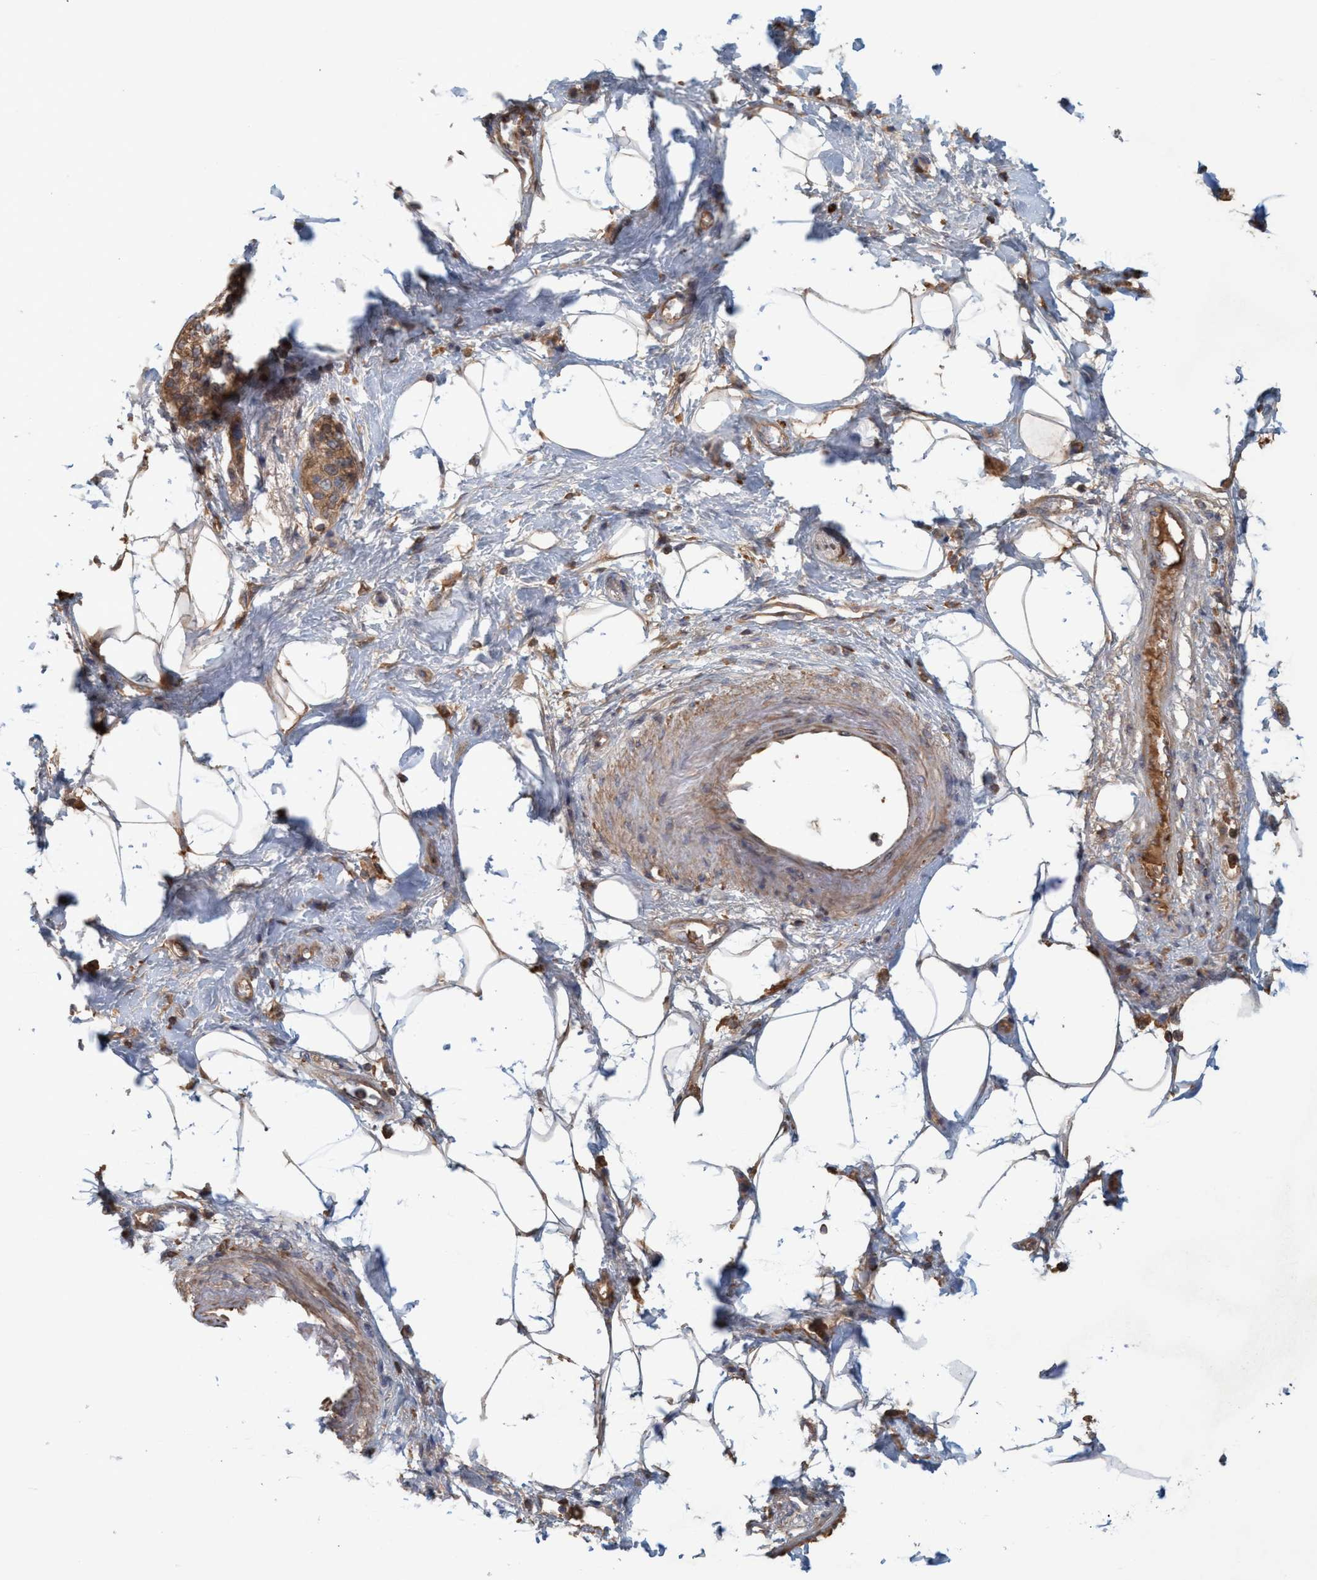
{"staining": {"intensity": "moderate", "quantity": ">75%", "location": "cytoplasmic/membranous"}, "tissue": "pancreatic cancer", "cell_type": "Tumor cells", "image_type": "cancer", "snomed": [{"axis": "morphology", "description": "Normal tissue, NOS"}, {"axis": "morphology", "description": "Adenocarcinoma, NOS"}, {"axis": "topography", "description": "Pancreas"}, {"axis": "topography", "description": "Duodenum"}], "caption": "Human pancreatic cancer stained with a protein marker shows moderate staining in tumor cells.", "gene": "SPECC1", "patient": {"sex": "female", "age": 60}}